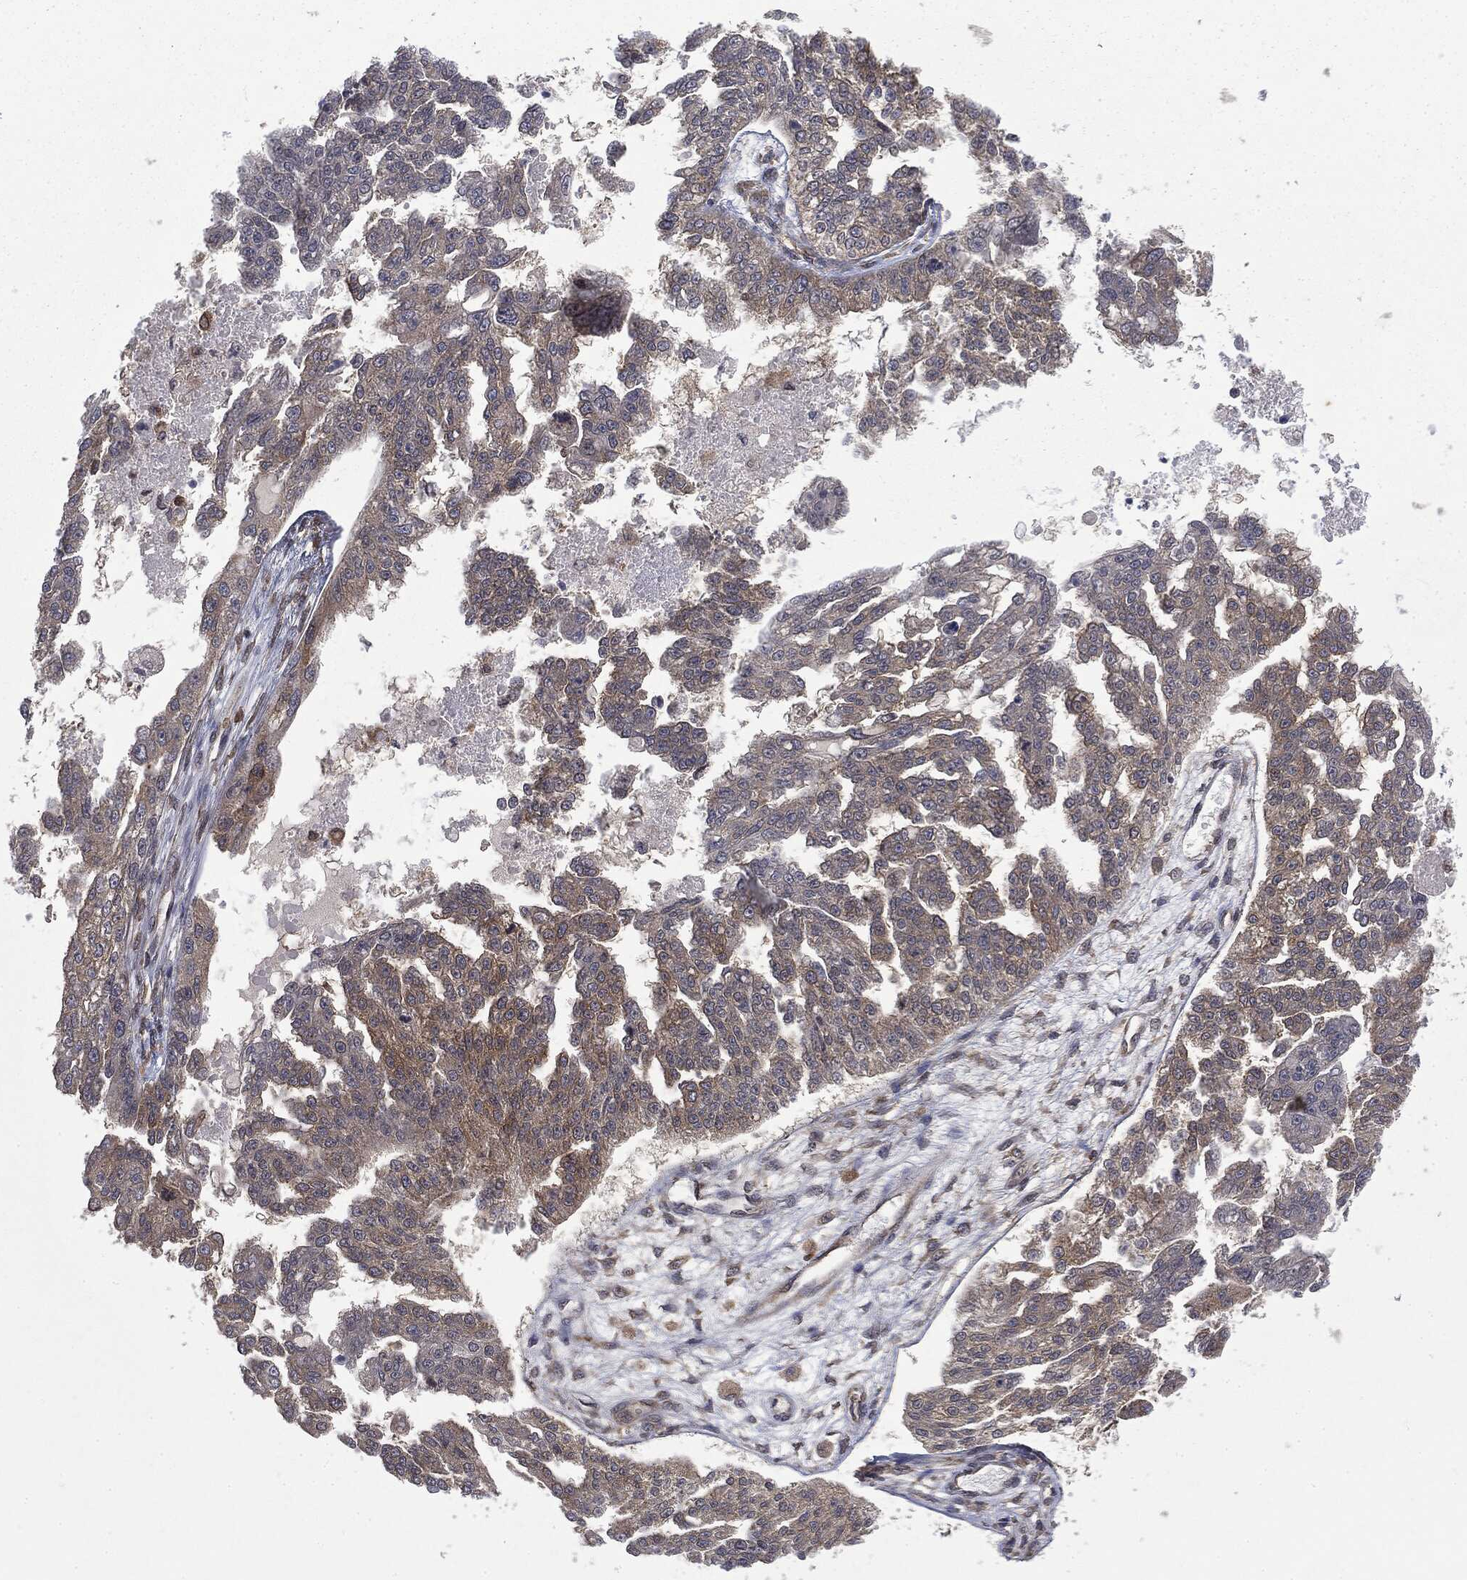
{"staining": {"intensity": "moderate", "quantity": "<25%", "location": "cytoplasmic/membranous"}, "tissue": "ovarian cancer", "cell_type": "Tumor cells", "image_type": "cancer", "snomed": [{"axis": "morphology", "description": "Cystadenocarcinoma, serous, NOS"}, {"axis": "topography", "description": "Ovary"}], "caption": "An immunohistochemistry (IHC) micrograph of tumor tissue is shown. Protein staining in brown highlights moderate cytoplasmic/membranous positivity in serous cystadenocarcinoma (ovarian) within tumor cells.", "gene": "SNX5", "patient": {"sex": "female", "age": 58}}